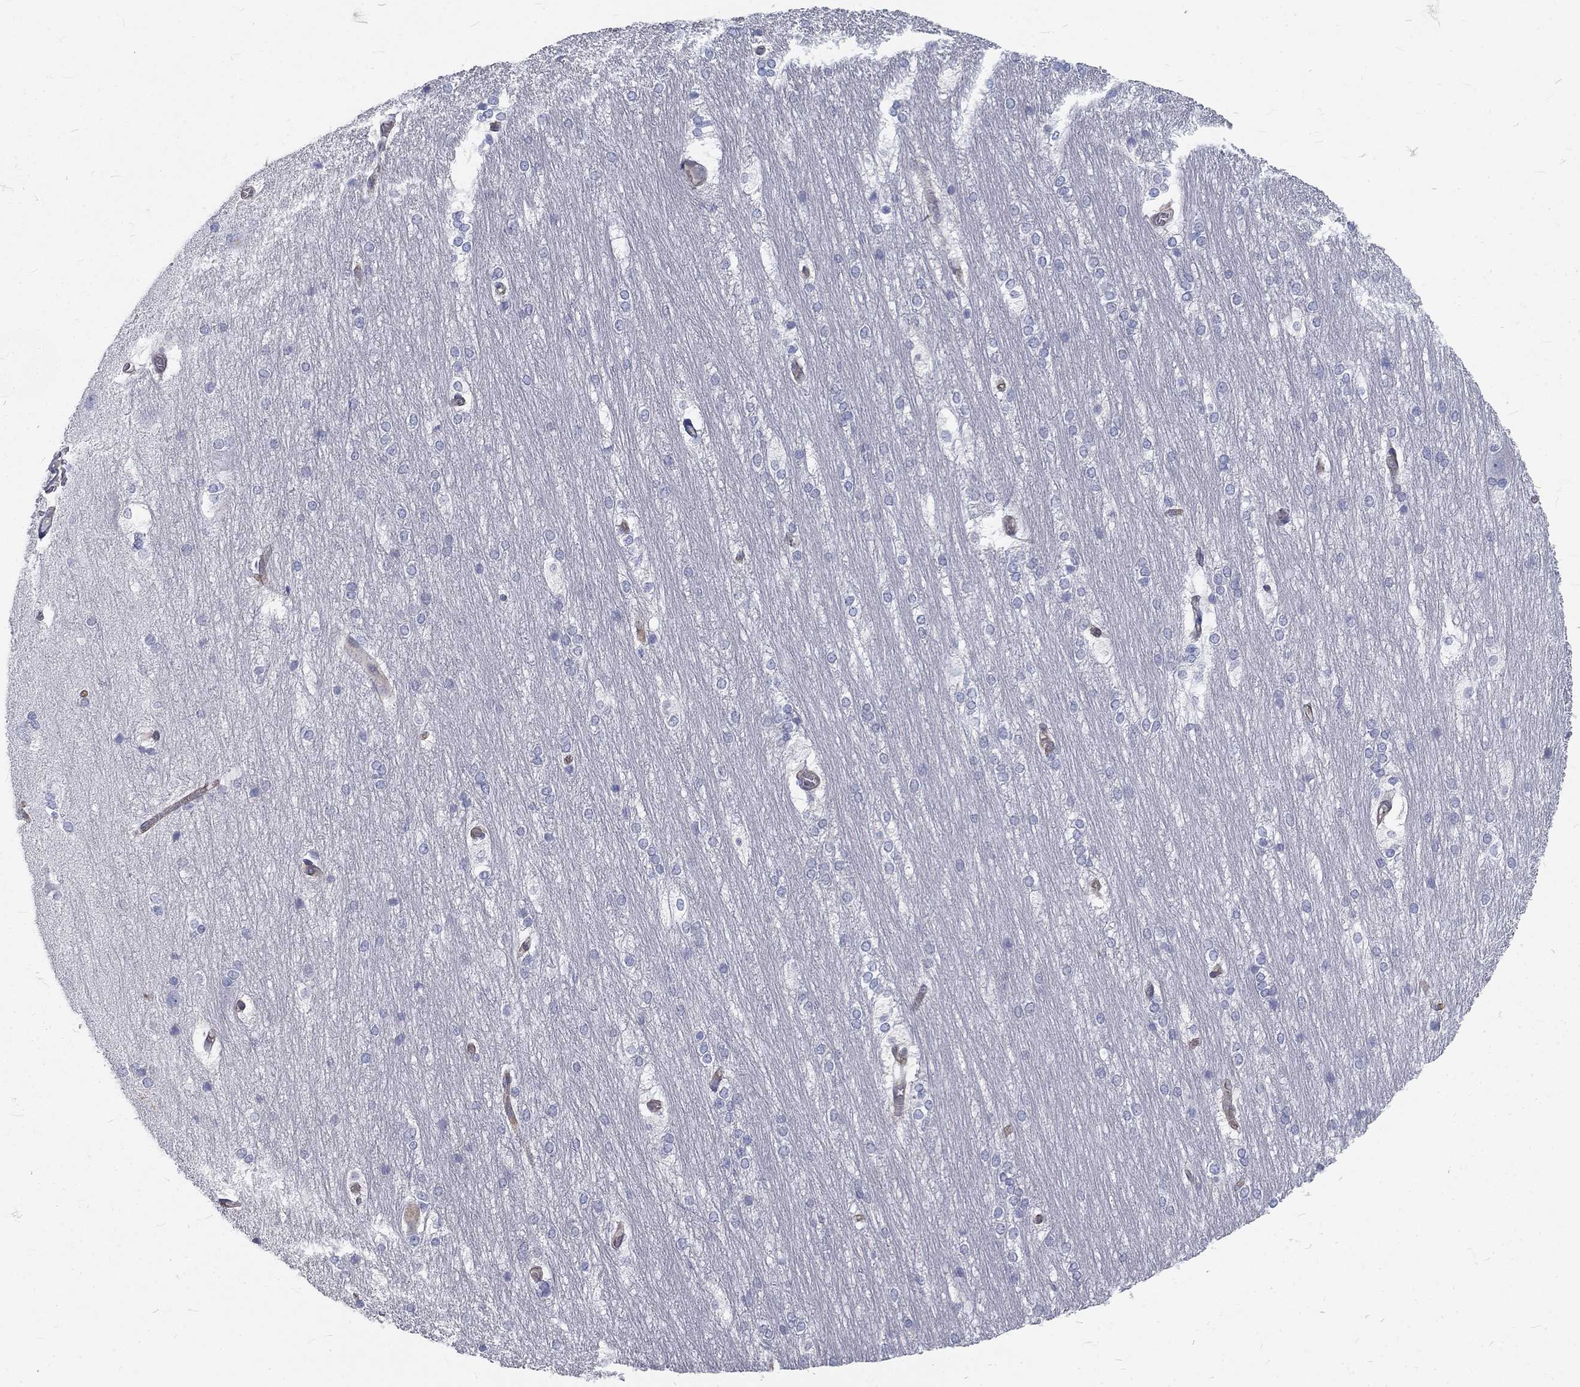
{"staining": {"intensity": "strong", "quantity": "<25%", "location": "cytoplasmic/membranous"}, "tissue": "hippocampus", "cell_type": "Glial cells", "image_type": "normal", "snomed": [{"axis": "morphology", "description": "Normal tissue, NOS"}, {"axis": "topography", "description": "Cerebral cortex"}, {"axis": "topography", "description": "Hippocampus"}], "caption": "Protein expression analysis of normal hippocampus reveals strong cytoplasmic/membranous expression in about <25% of glial cells. The staining is performed using DAB brown chromogen to label protein expression. The nuclei are counter-stained blue using hematoxylin.", "gene": "MTMR11", "patient": {"sex": "female", "age": 19}}